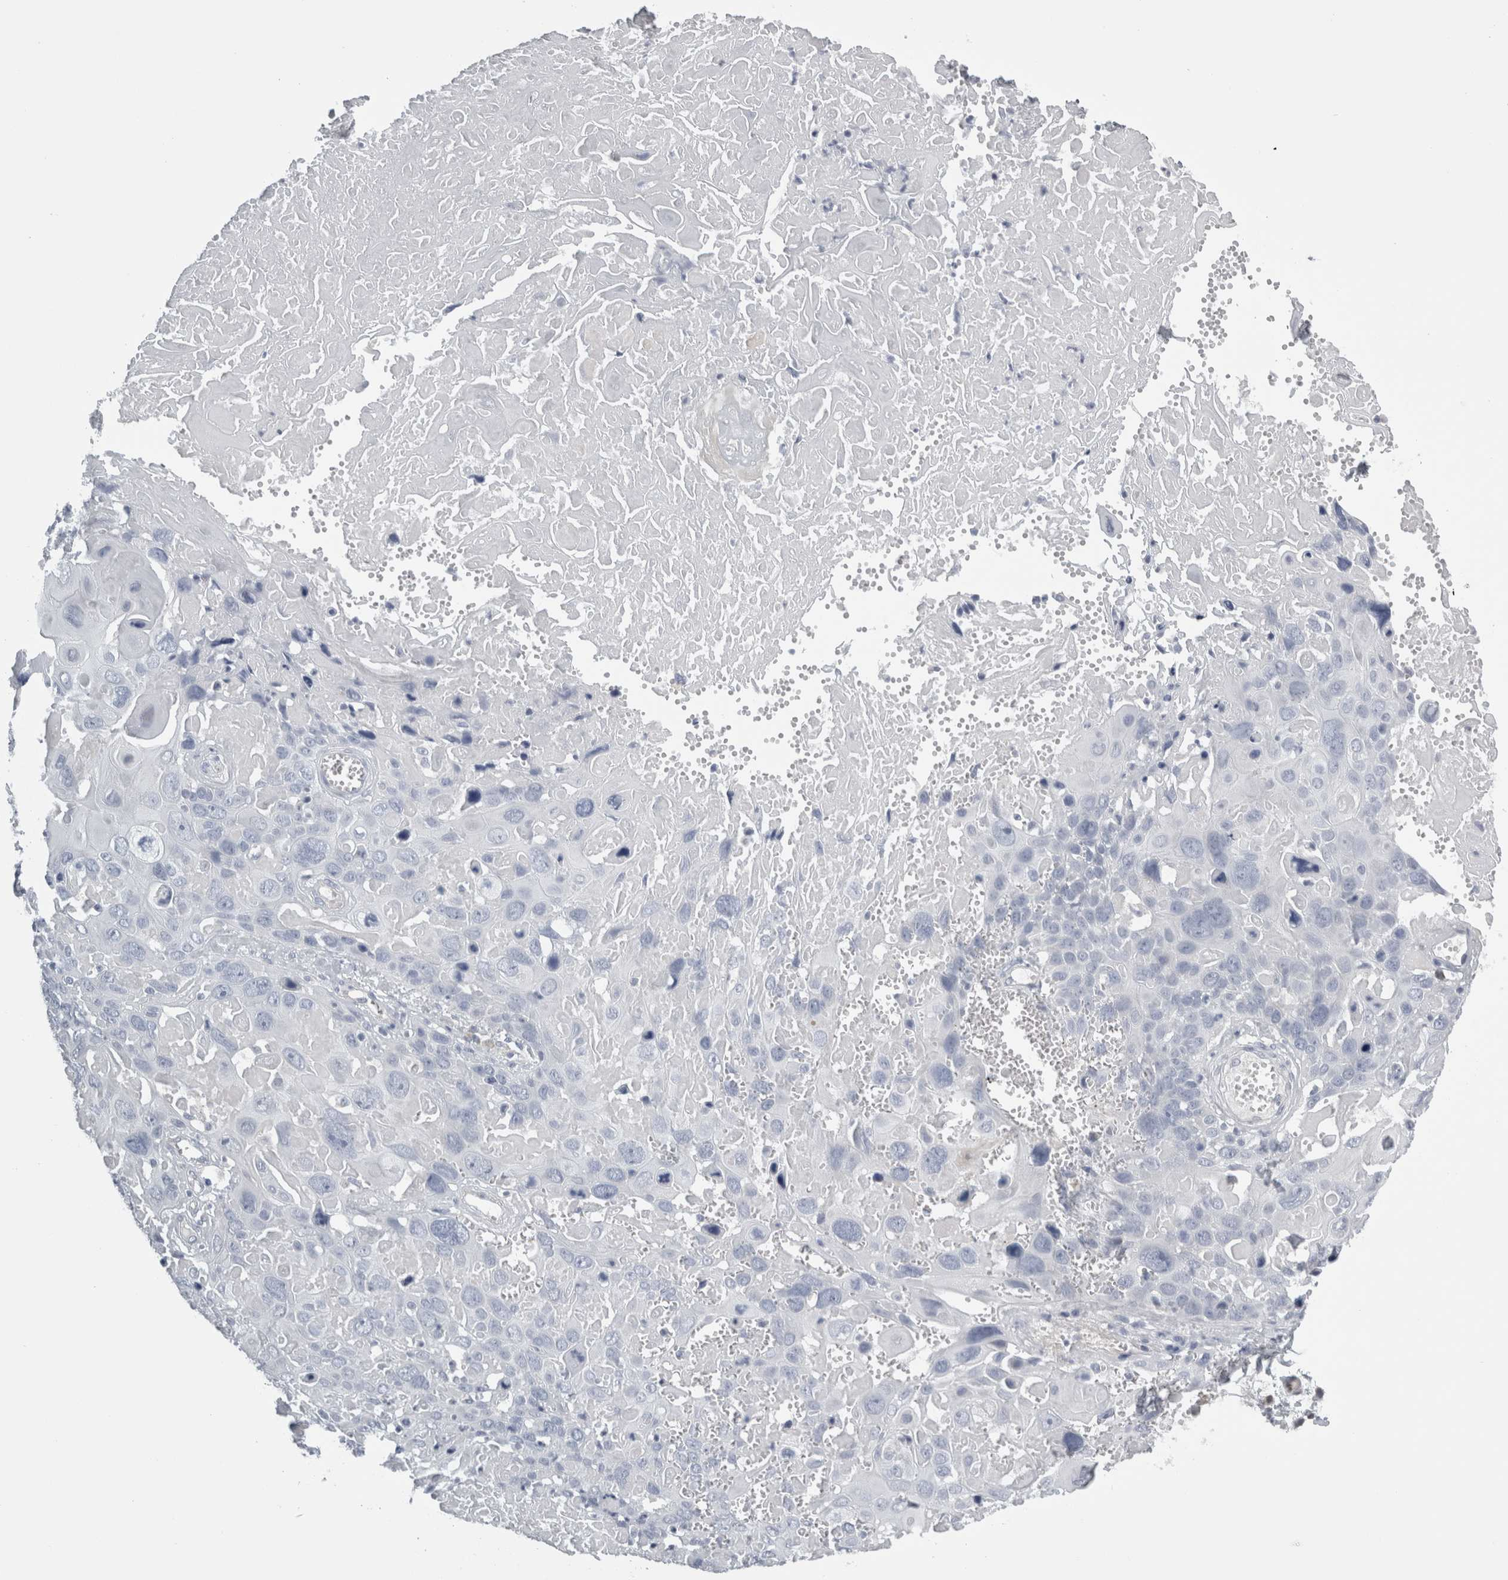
{"staining": {"intensity": "negative", "quantity": "none", "location": "none"}, "tissue": "cervical cancer", "cell_type": "Tumor cells", "image_type": "cancer", "snomed": [{"axis": "morphology", "description": "Squamous cell carcinoma, NOS"}, {"axis": "topography", "description": "Cervix"}], "caption": "Immunohistochemical staining of human cervical cancer (squamous cell carcinoma) displays no significant positivity in tumor cells.", "gene": "TCAP", "patient": {"sex": "female", "age": 74}}